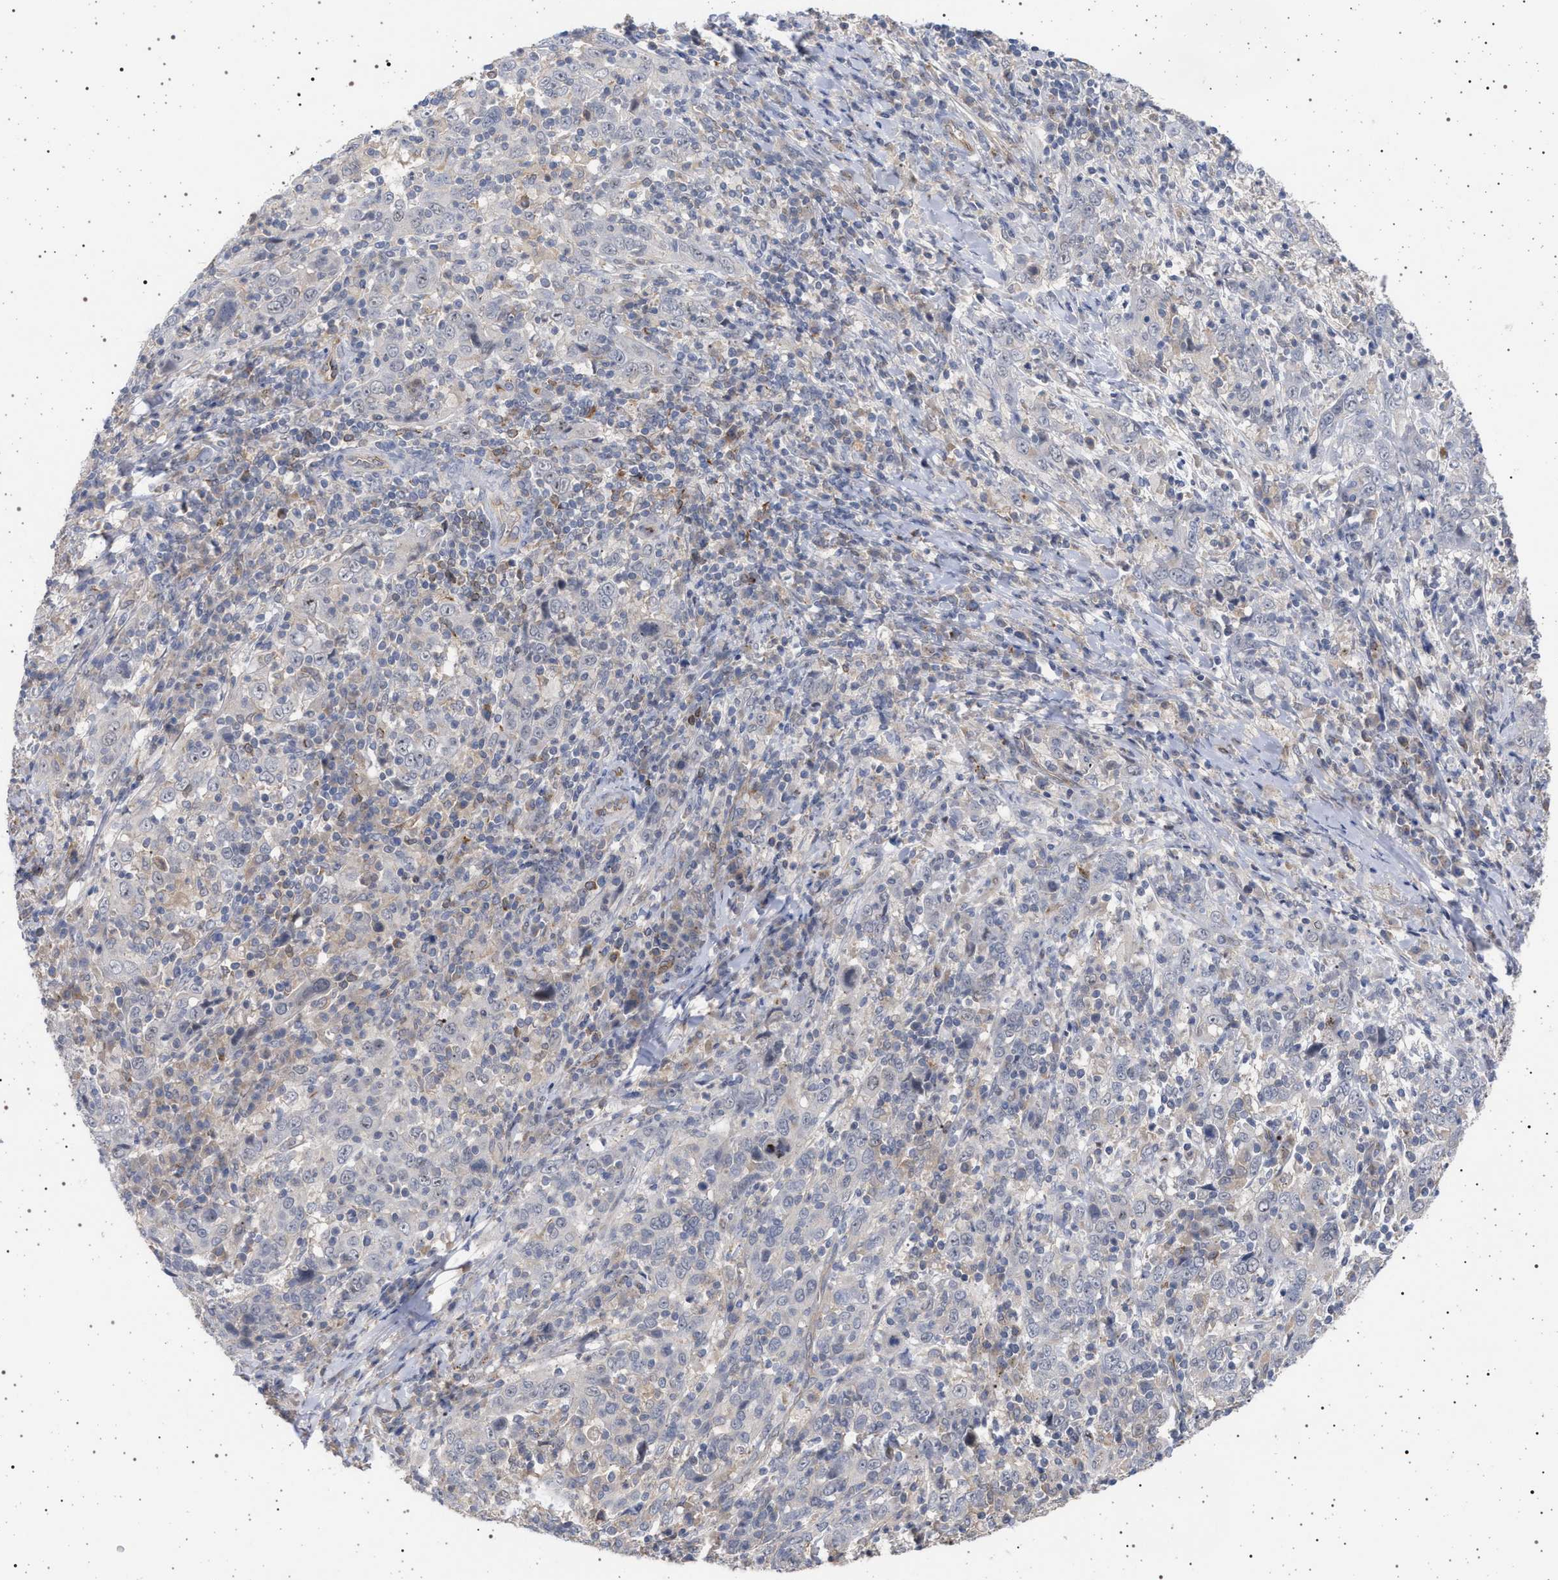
{"staining": {"intensity": "negative", "quantity": "none", "location": "none"}, "tissue": "cervical cancer", "cell_type": "Tumor cells", "image_type": "cancer", "snomed": [{"axis": "morphology", "description": "Squamous cell carcinoma, NOS"}, {"axis": "topography", "description": "Cervix"}], "caption": "High power microscopy image of an IHC image of cervical cancer, revealing no significant staining in tumor cells.", "gene": "RBM48", "patient": {"sex": "female", "age": 46}}